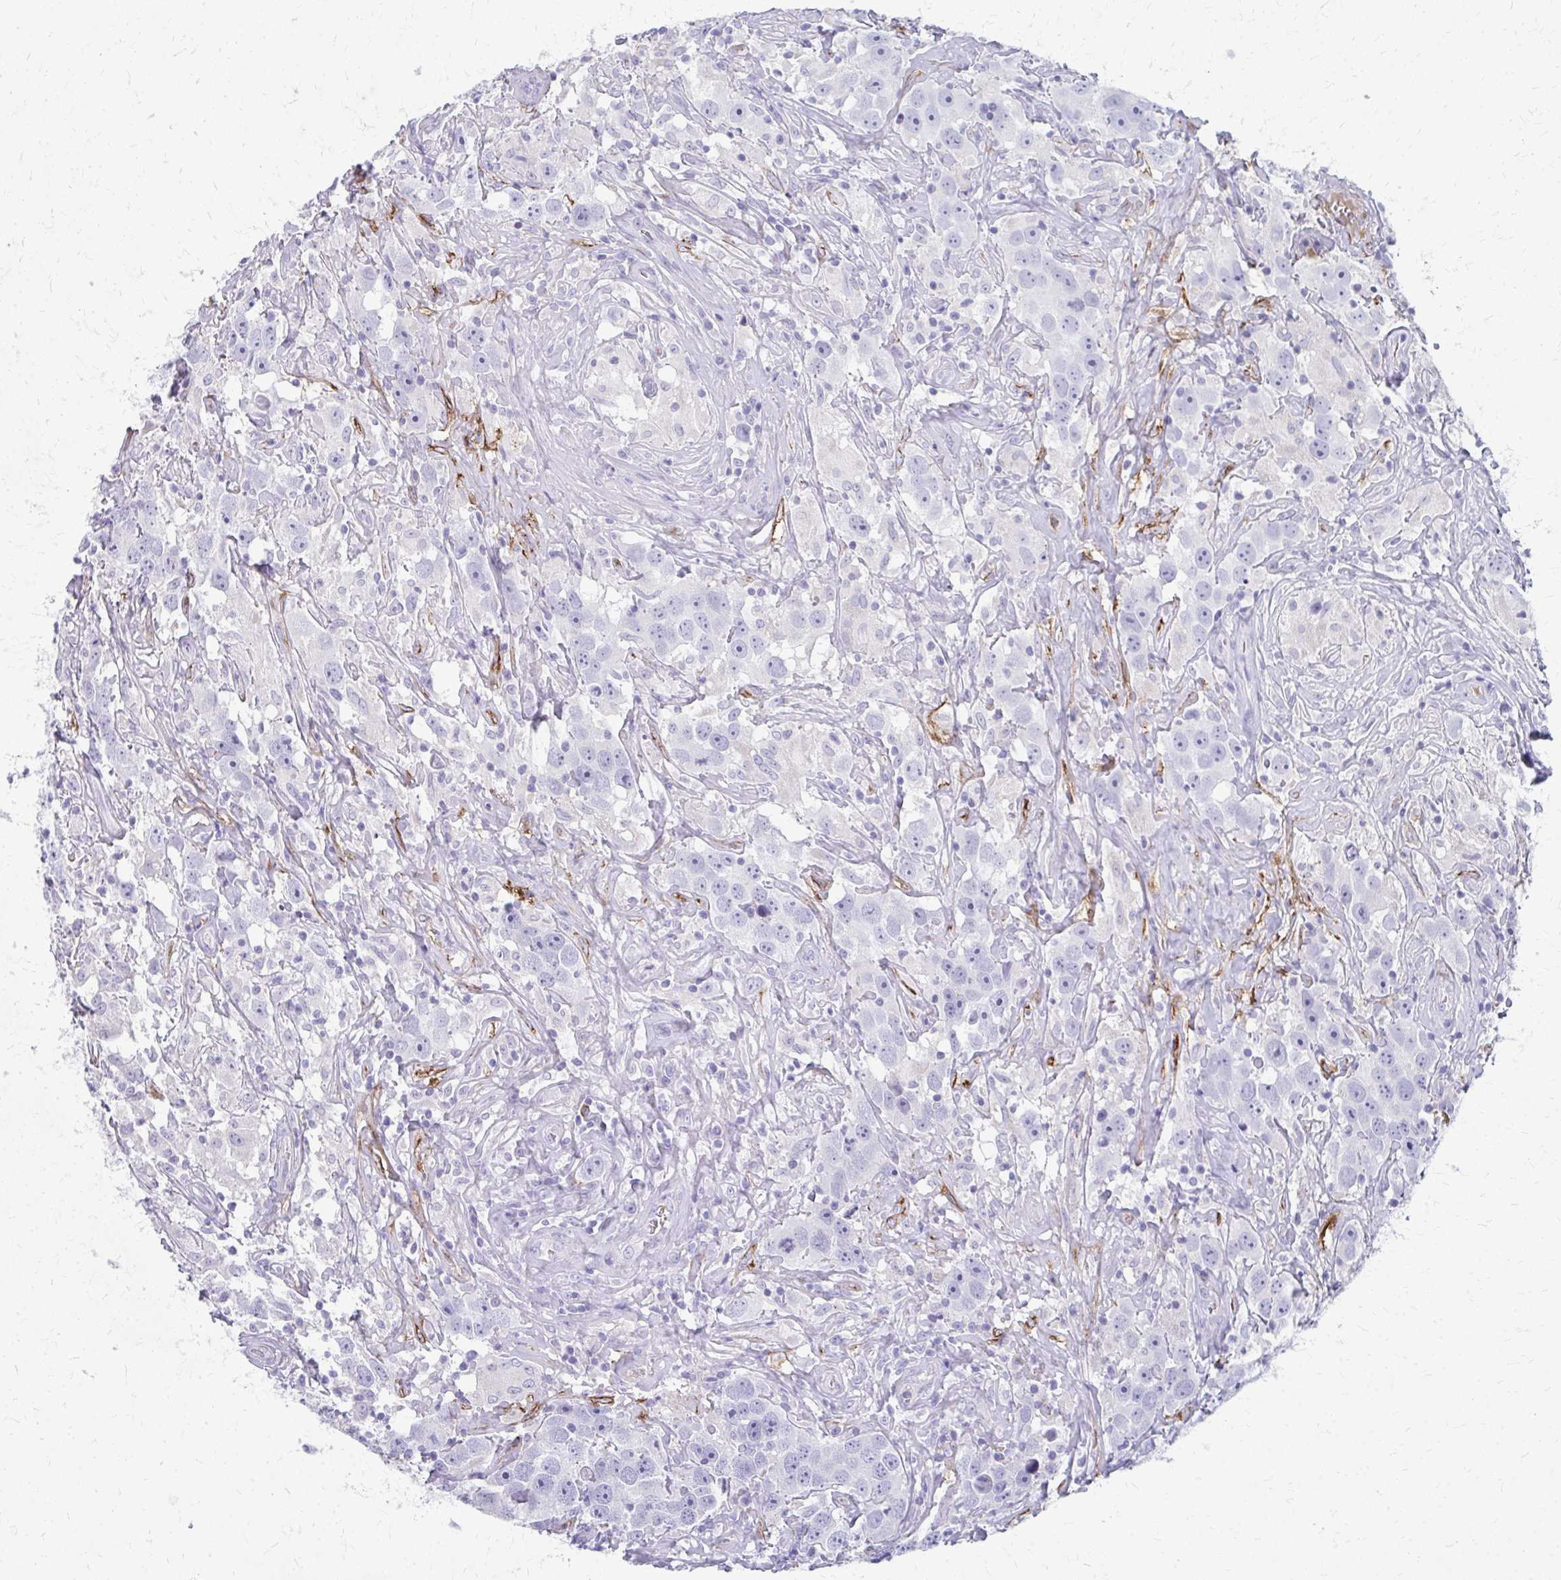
{"staining": {"intensity": "negative", "quantity": "none", "location": "none"}, "tissue": "testis cancer", "cell_type": "Tumor cells", "image_type": "cancer", "snomed": [{"axis": "morphology", "description": "Seminoma, NOS"}, {"axis": "topography", "description": "Testis"}], "caption": "Immunohistochemical staining of testis cancer (seminoma) exhibits no significant positivity in tumor cells.", "gene": "ADIPOQ", "patient": {"sex": "male", "age": 49}}